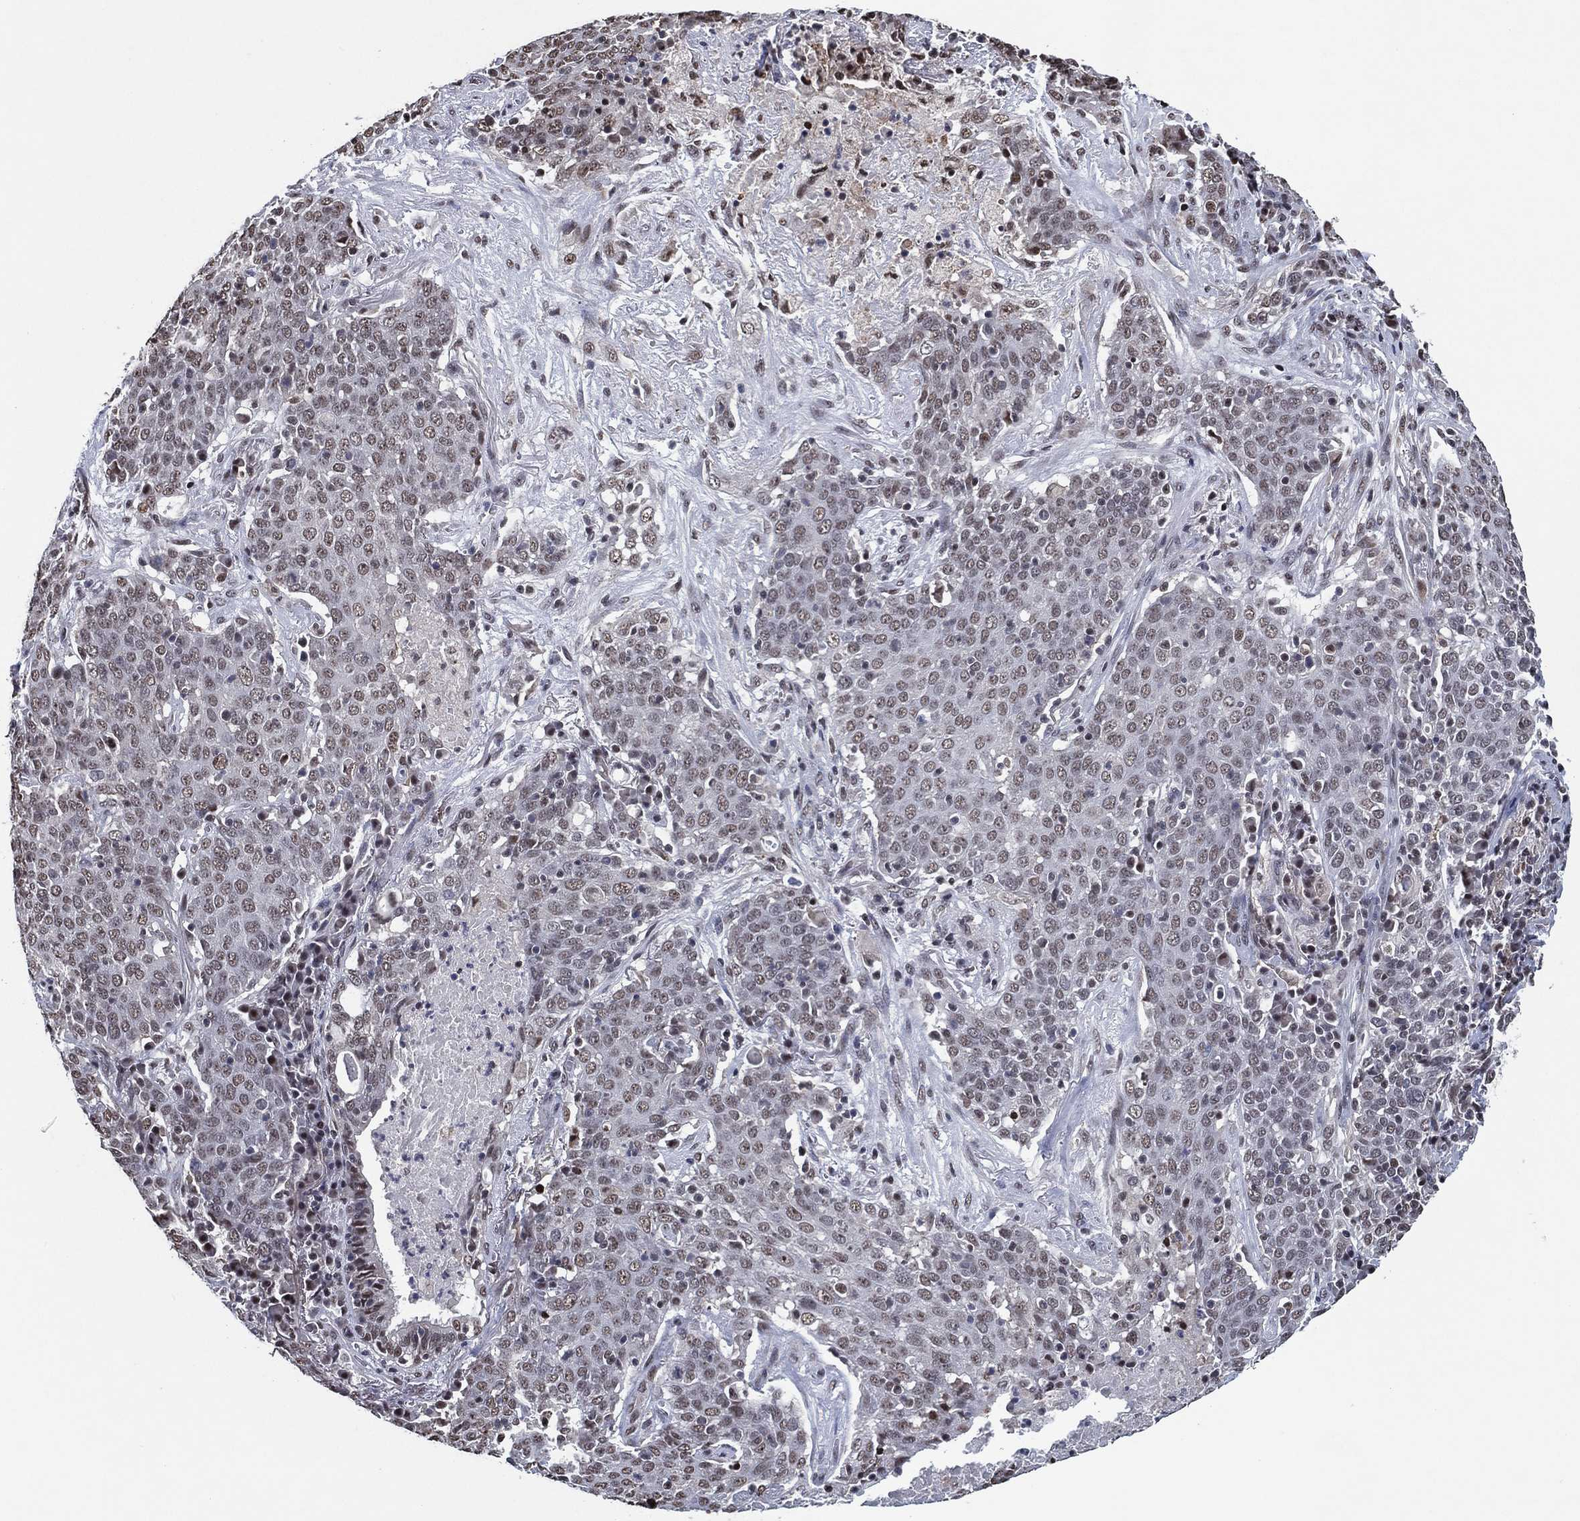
{"staining": {"intensity": "negative", "quantity": "none", "location": "none"}, "tissue": "lung cancer", "cell_type": "Tumor cells", "image_type": "cancer", "snomed": [{"axis": "morphology", "description": "Squamous cell carcinoma, NOS"}, {"axis": "topography", "description": "Lung"}], "caption": "Tumor cells show no significant protein staining in squamous cell carcinoma (lung).", "gene": "ZBTB42", "patient": {"sex": "male", "age": 82}}